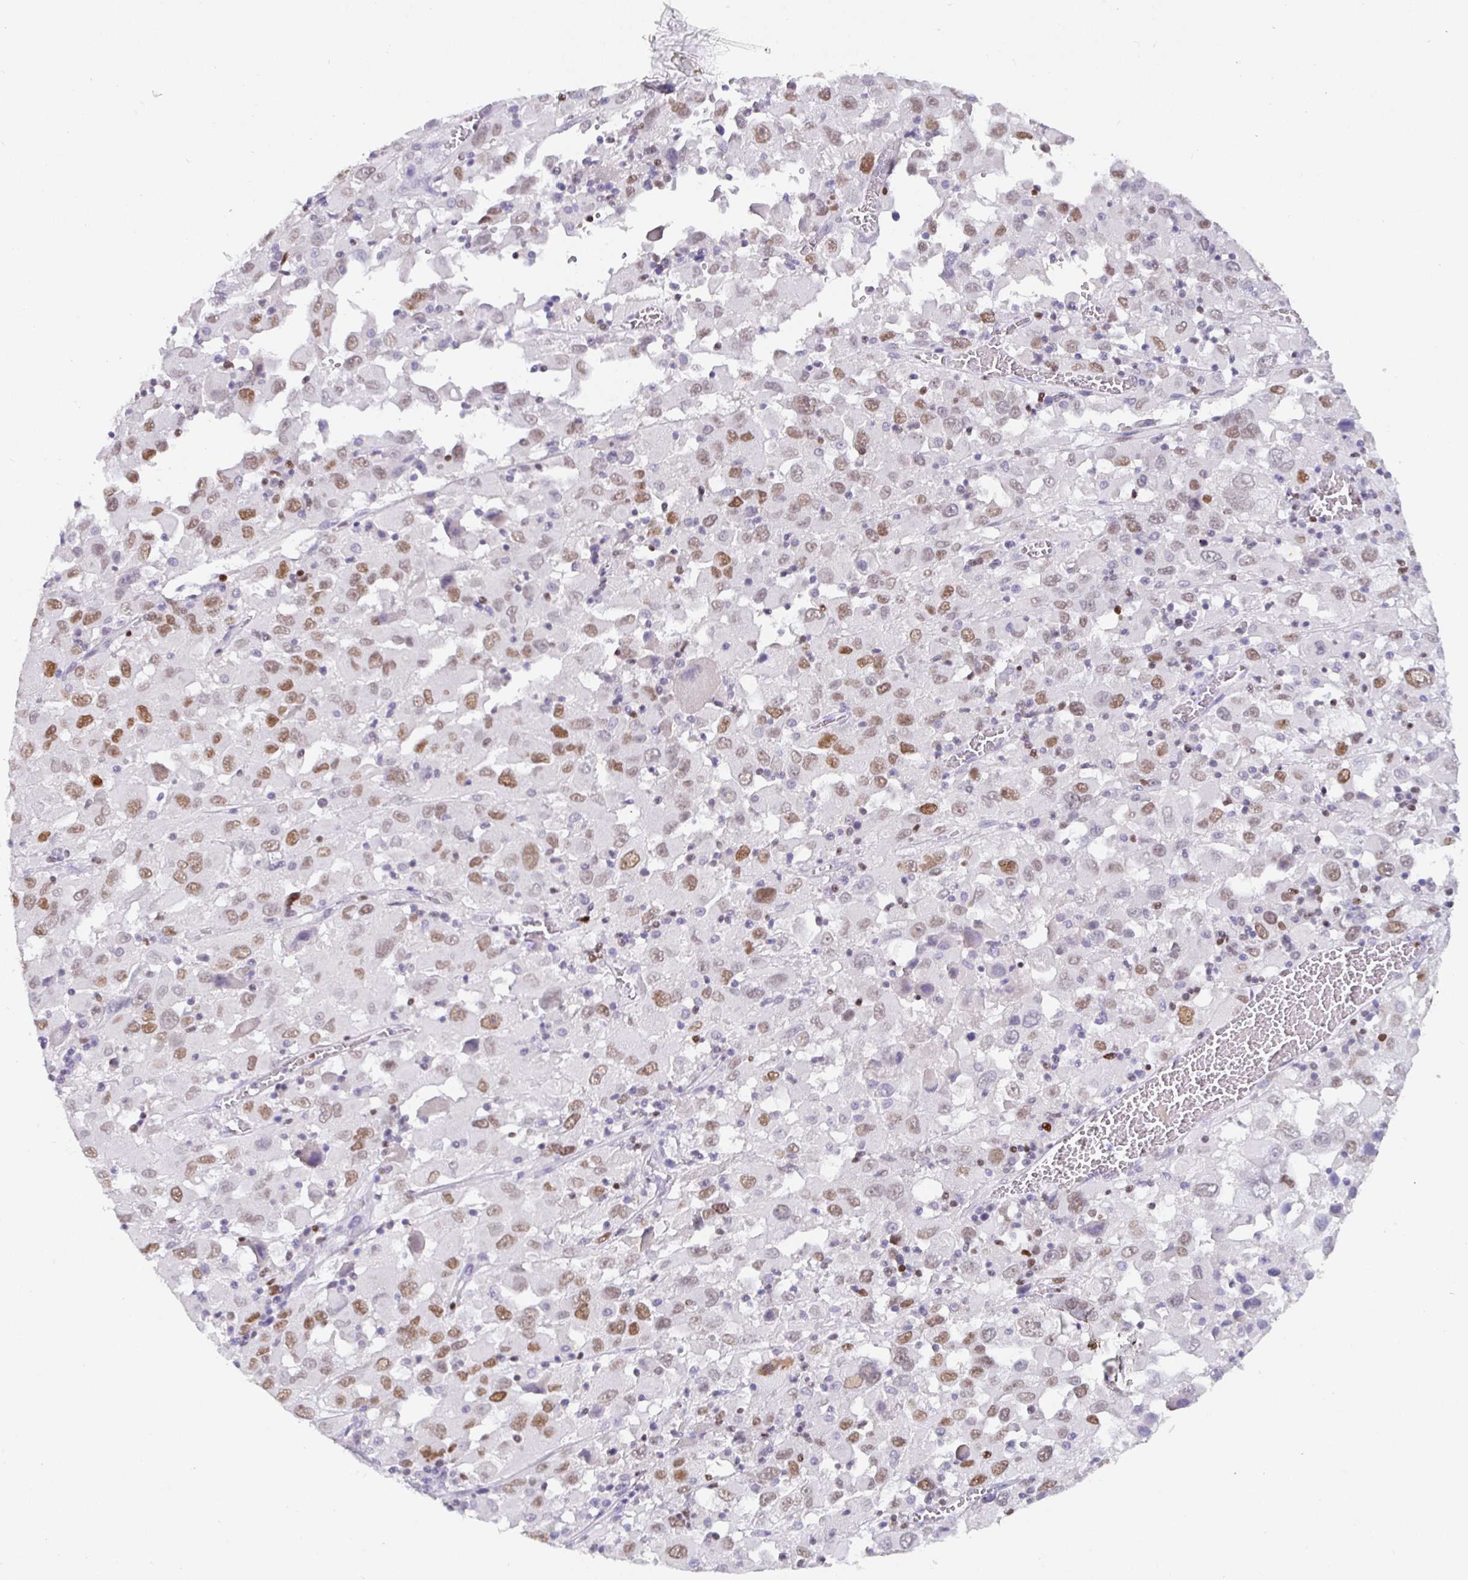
{"staining": {"intensity": "moderate", "quantity": "25%-75%", "location": "nuclear"}, "tissue": "melanoma", "cell_type": "Tumor cells", "image_type": "cancer", "snomed": [{"axis": "morphology", "description": "Malignant melanoma, Metastatic site"}, {"axis": "topography", "description": "Soft tissue"}], "caption": "A micrograph showing moderate nuclear positivity in about 25%-75% of tumor cells in melanoma, as visualized by brown immunohistochemical staining.", "gene": "SATB1", "patient": {"sex": "male", "age": 50}}